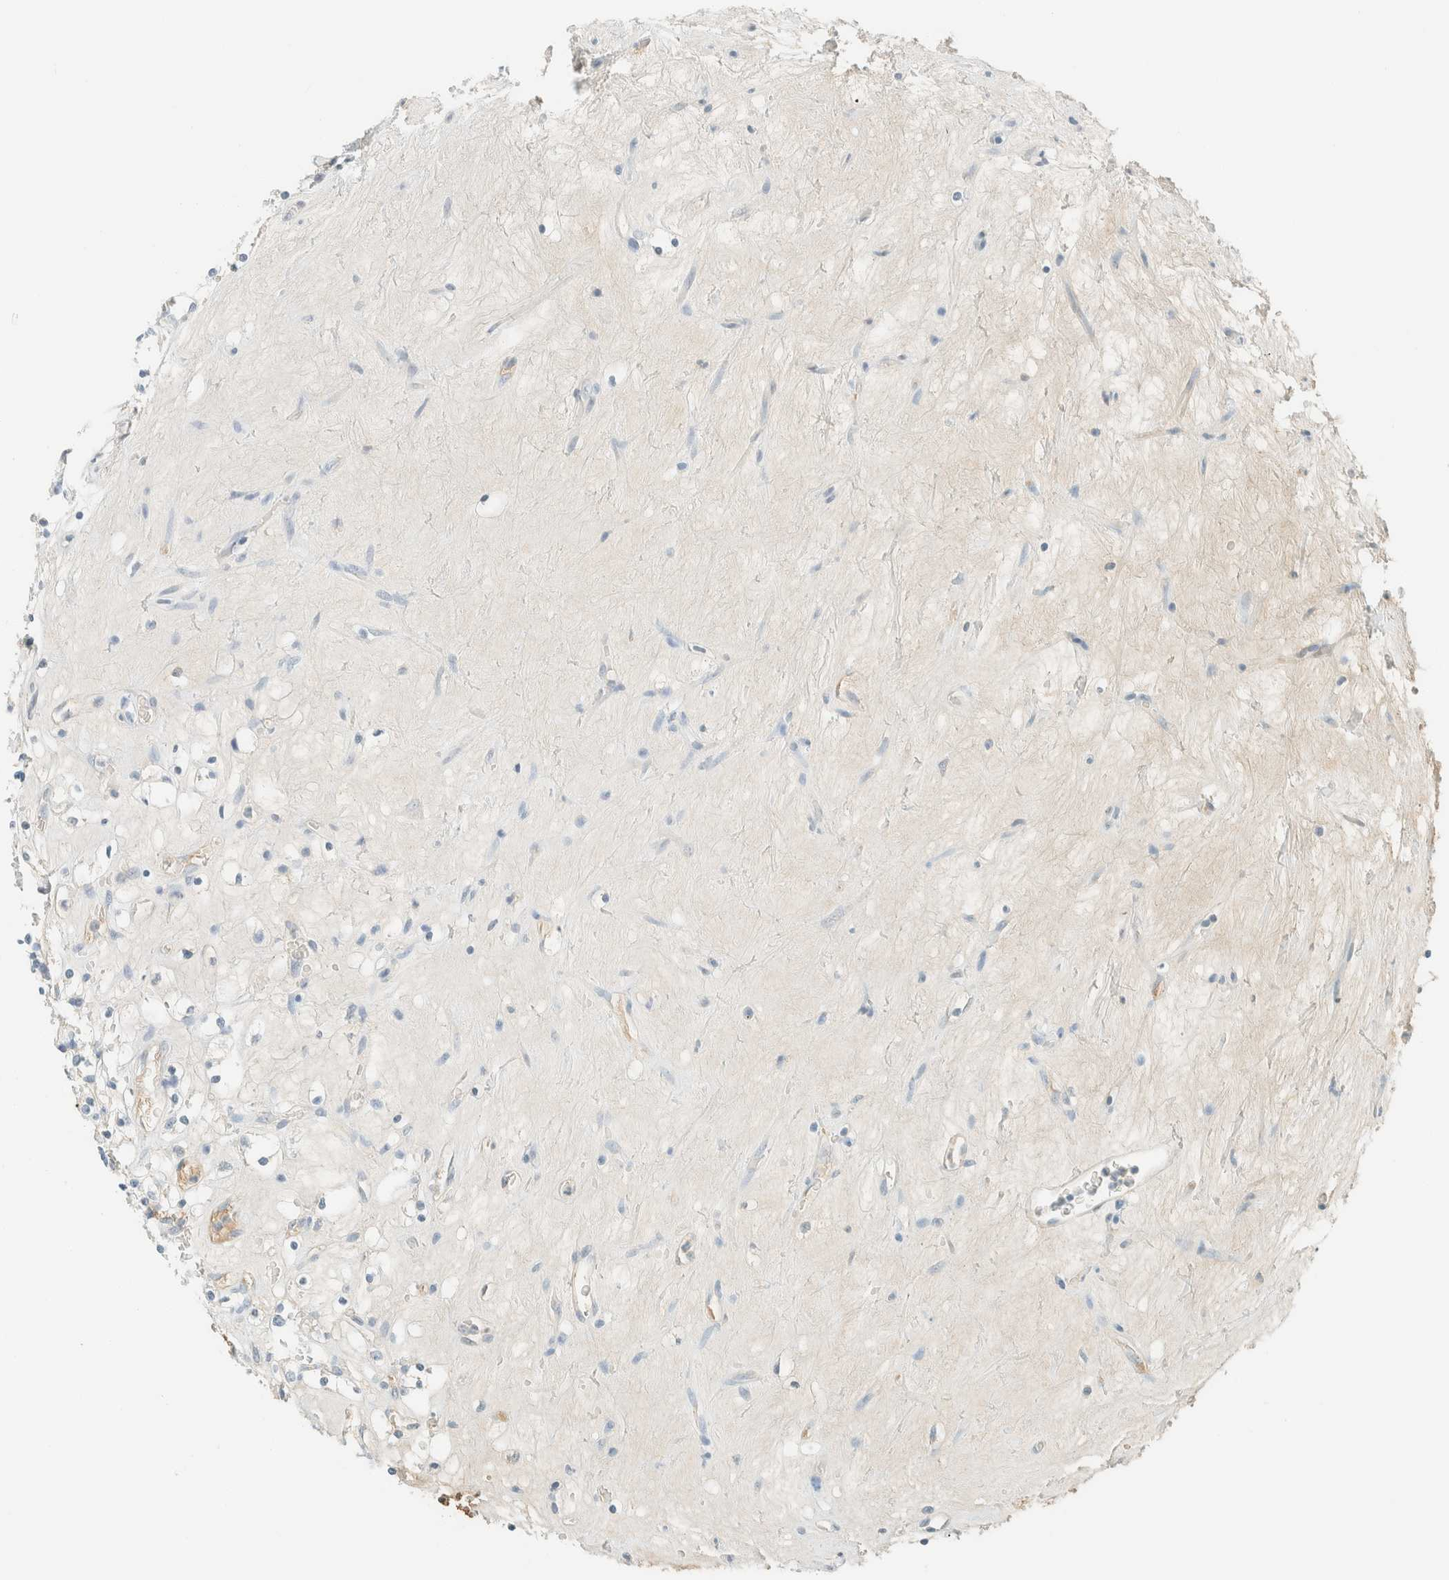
{"staining": {"intensity": "negative", "quantity": "none", "location": "none"}, "tissue": "renal cancer", "cell_type": "Tumor cells", "image_type": "cancer", "snomed": [{"axis": "morphology", "description": "Normal tissue, NOS"}, {"axis": "morphology", "description": "Adenocarcinoma, NOS"}, {"axis": "topography", "description": "Kidney"}], "caption": "High magnification brightfield microscopy of renal adenocarcinoma stained with DAB (brown) and counterstained with hematoxylin (blue): tumor cells show no significant staining.", "gene": "GPA33", "patient": {"sex": "female", "age": 72}}